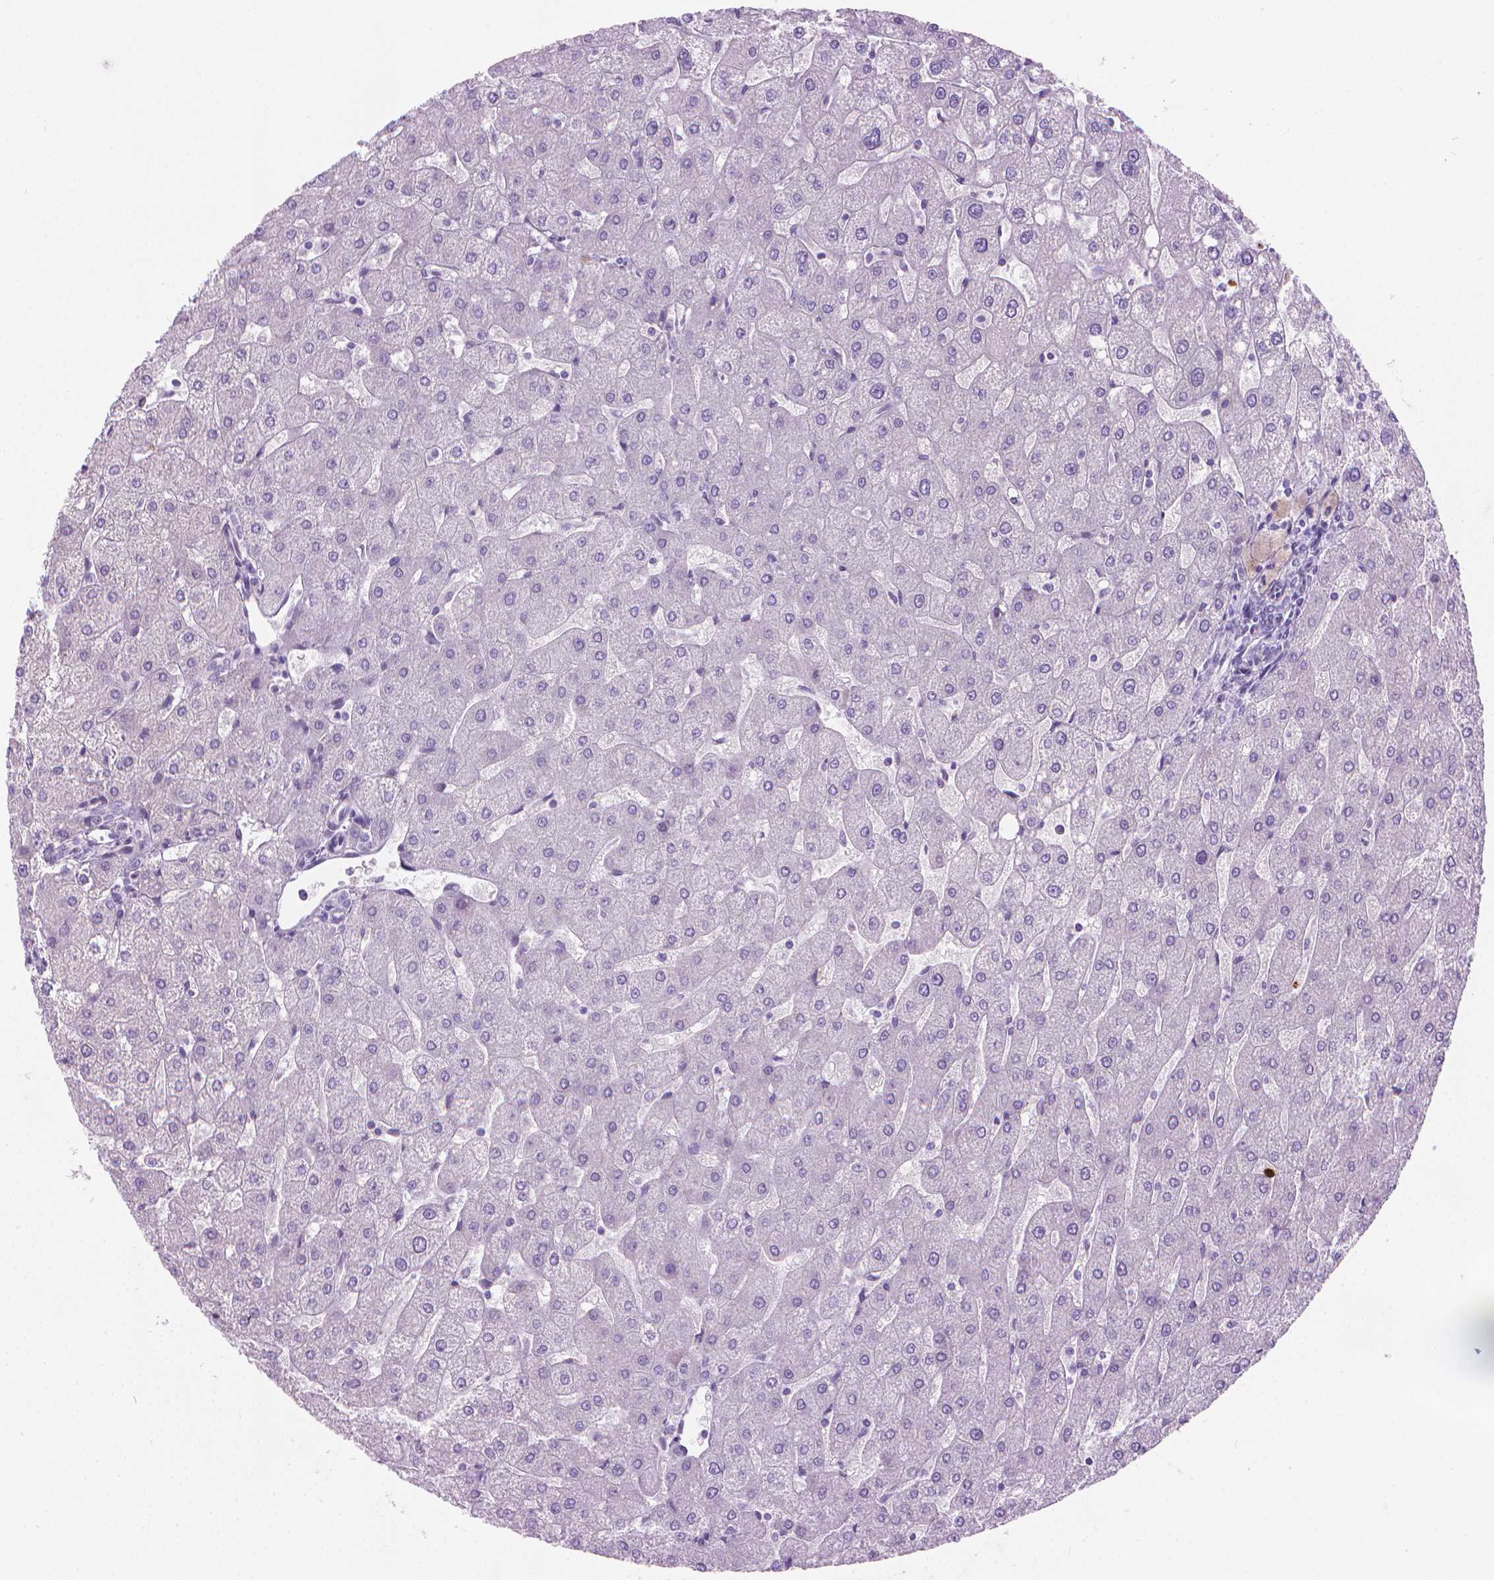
{"staining": {"intensity": "negative", "quantity": "none", "location": "none"}, "tissue": "liver", "cell_type": "Cholangiocytes", "image_type": "normal", "snomed": [{"axis": "morphology", "description": "Normal tissue, NOS"}, {"axis": "topography", "description": "Liver"}], "caption": "A high-resolution photomicrograph shows immunohistochemistry staining of benign liver, which displays no significant expression in cholangiocytes. (Brightfield microscopy of DAB (3,3'-diaminobenzidine) IHC at high magnification).", "gene": "CFAP52", "patient": {"sex": "male", "age": 67}}